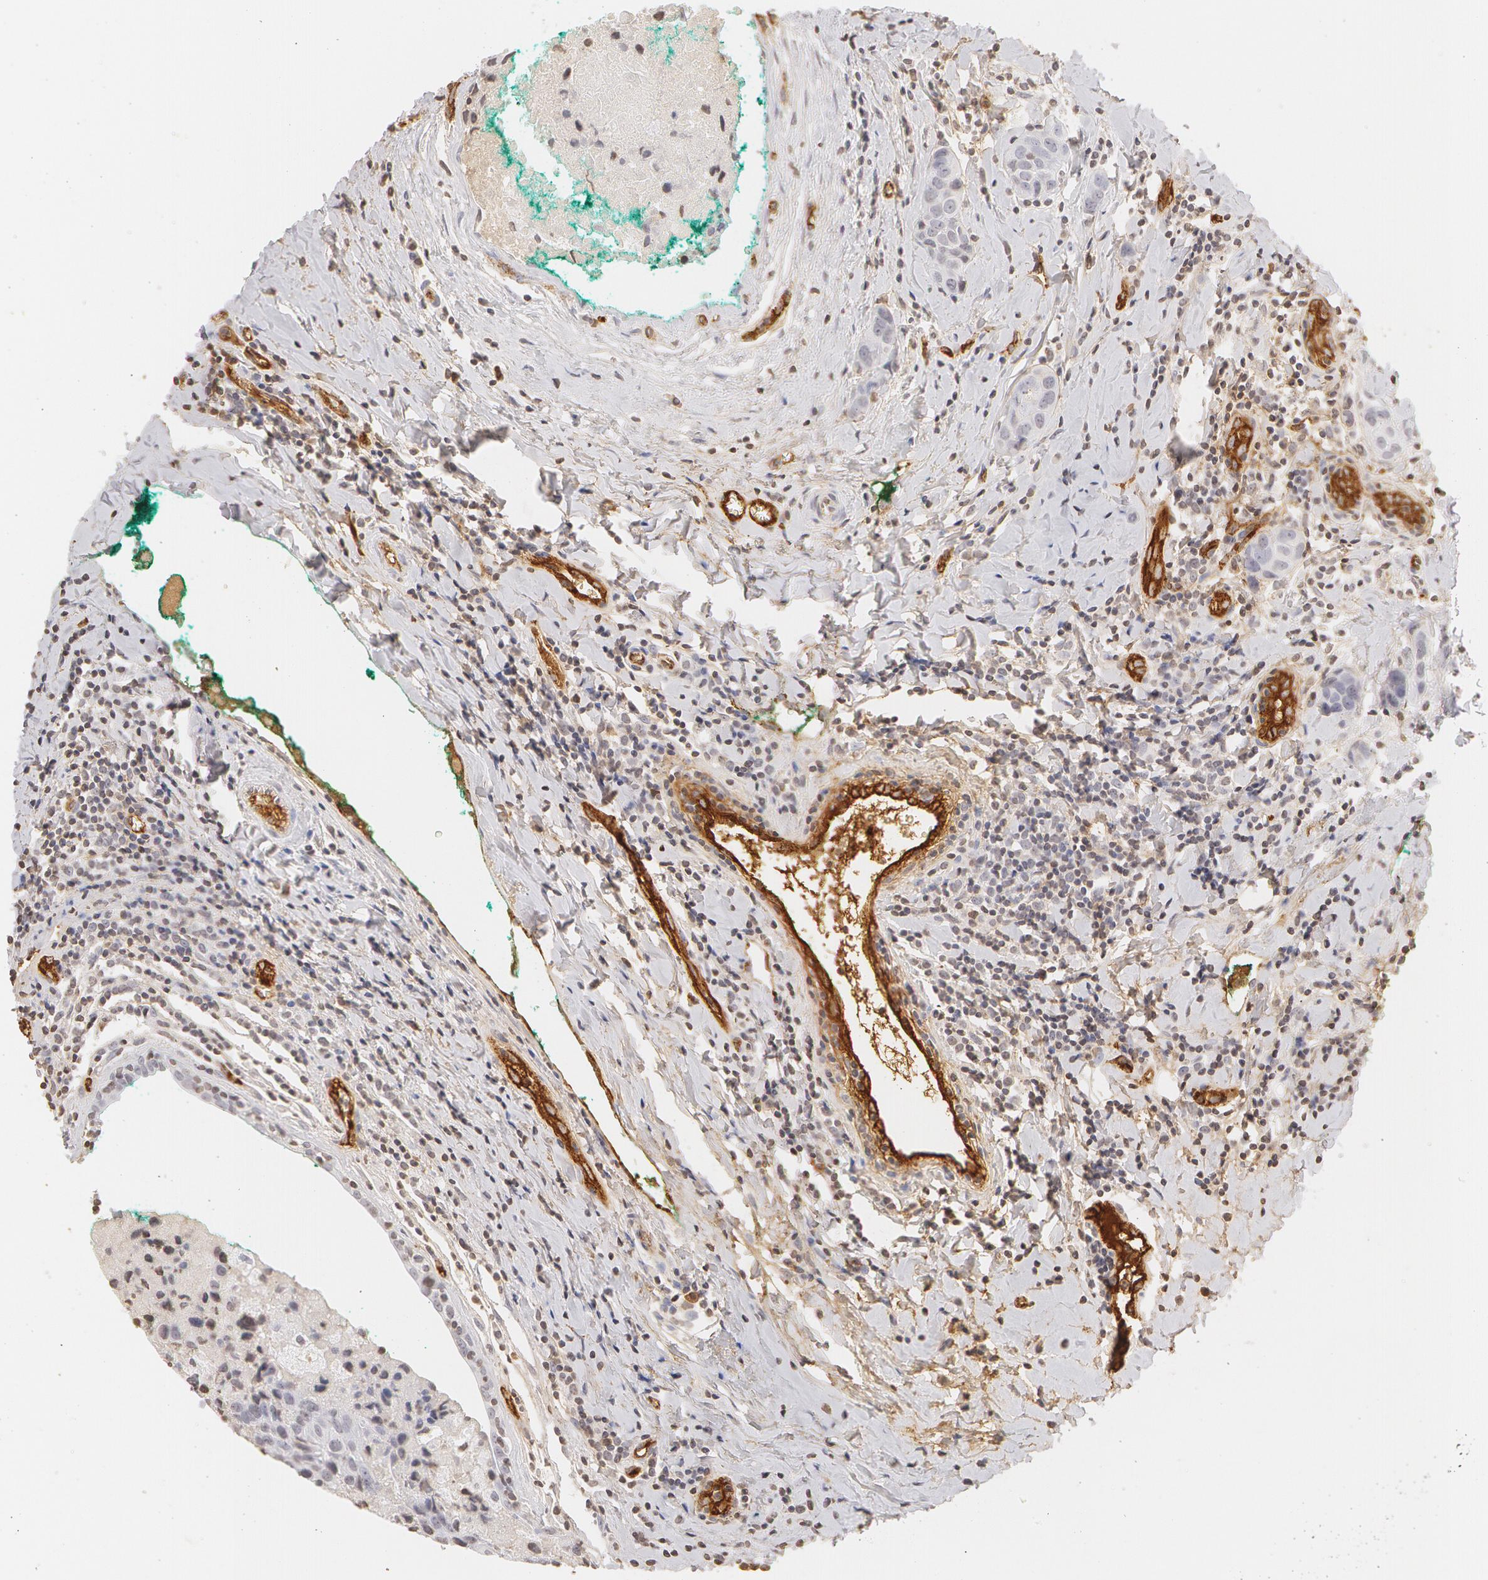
{"staining": {"intensity": "moderate", "quantity": "25%-75%", "location": "cytoplasmic/membranous"}, "tissue": "breast cancer", "cell_type": "Tumor cells", "image_type": "cancer", "snomed": [{"axis": "morphology", "description": "Duct carcinoma"}, {"axis": "topography", "description": "Breast"}], "caption": "Approximately 25%-75% of tumor cells in infiltrating ductal carcinoma (breast) exhibit moderate cytoplasmic/membranous protein expression as visualized by brown immunohistochemical staining.", "gene": "VWF", "patient": {"sex": "female", "age": 24}}